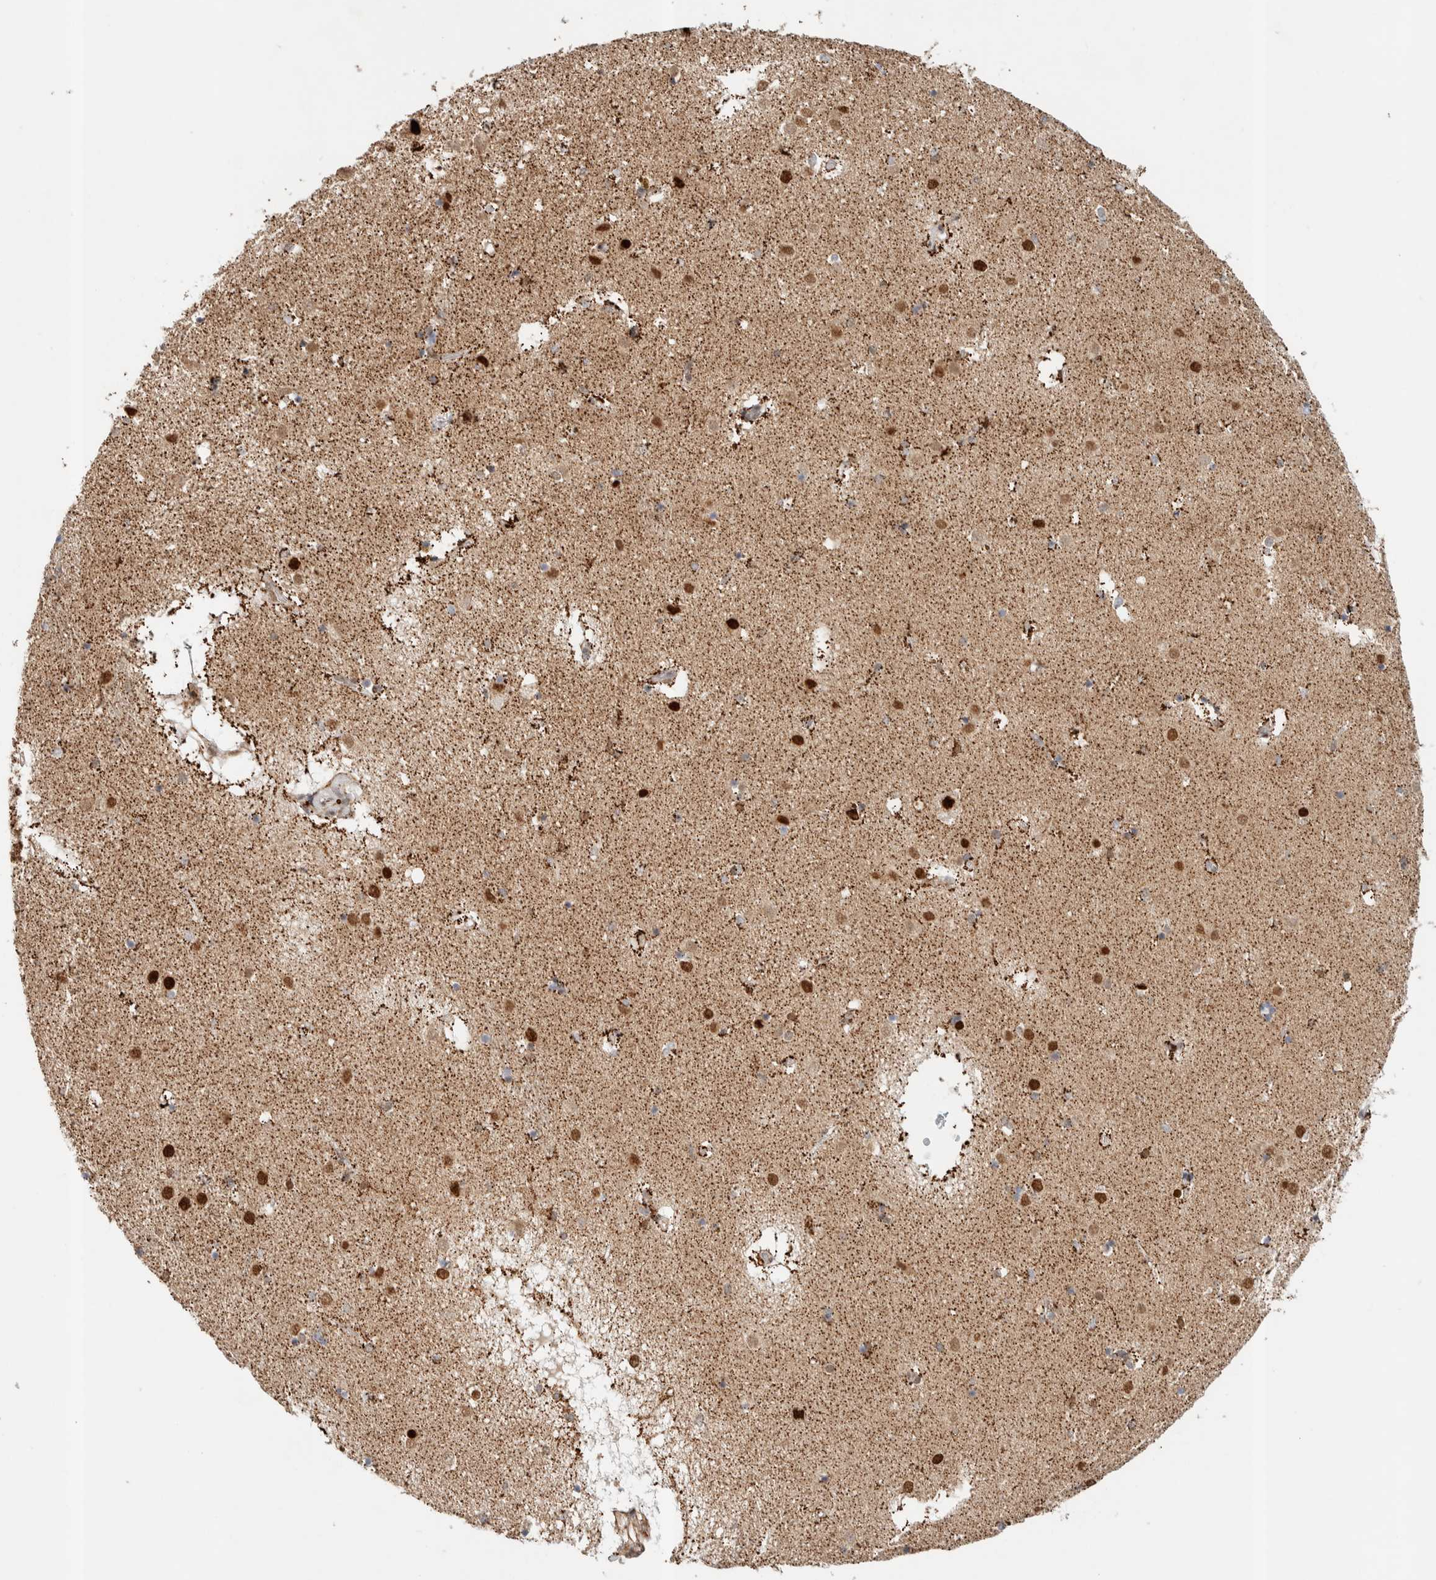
{"staining": {"intensity": "moderate", "quantity": "<25%", "location": "cytoplasmic/membranous"}, "tissue": "caudate", "cell_type": "Glial cells", "image_type": "normal", "snomed": [{"axis": "morphology", "description": "Normal tissue, NOS"}, {"axis": "topography", "description": "Lateral ventricle wall"}], "caption": "Benign caudate reveals moderate cytoplasmic/membranous staining in approximately <25% of glial cells, visualized by immunohistochemistry.", "gene": "TSPAN32", "patient": {"sex": "male", "age": 70}}